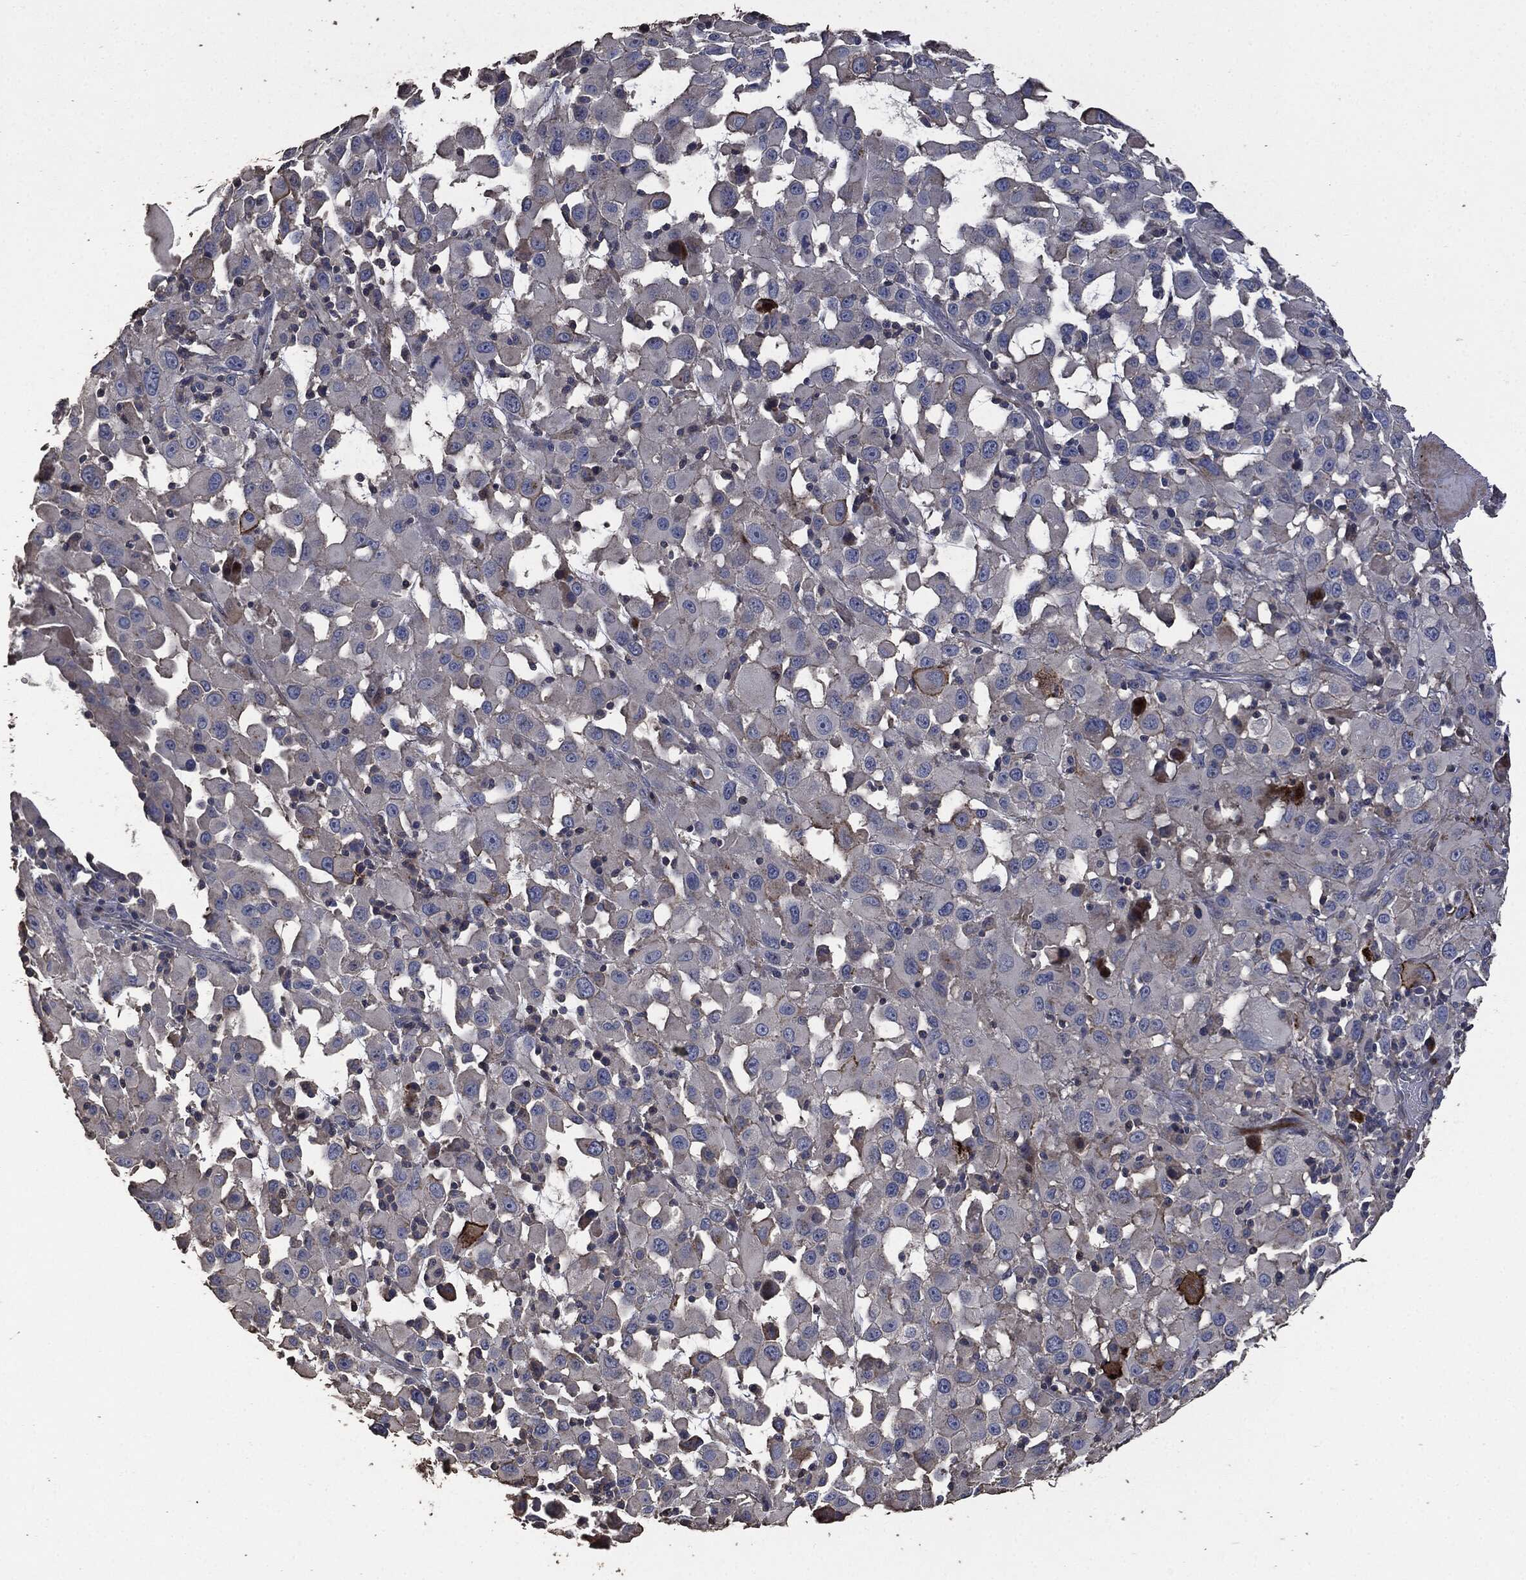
{"staining": {"intensity": "strong", "quantity": "<25%", "location": "cytoplasmic/membranous"}, "tissue": "melanoma", "cell_type": "Tumor cells", "image_type": "cancer", "snomed": [{"axis": "morphology", "description": "Malignant melanoma, Metastatic site"}, {"axis": "topography", "description": "Lymph node"}], "caption": "Immunohistochemistry (IHC) staining of malignant melanoma (metastatic site), which displays medium levels of strong cytoplasmic/membranous staining in approximately <25% of tumor cells indicating strong cytoplasmic/membranous protein positivity. The staining was performed using DAB (brown) for protein detection and nuclei were counterstained in hematoxylin (blue).", "gene": "MSLN", "patient": {"sex": "male", "age": 50}}